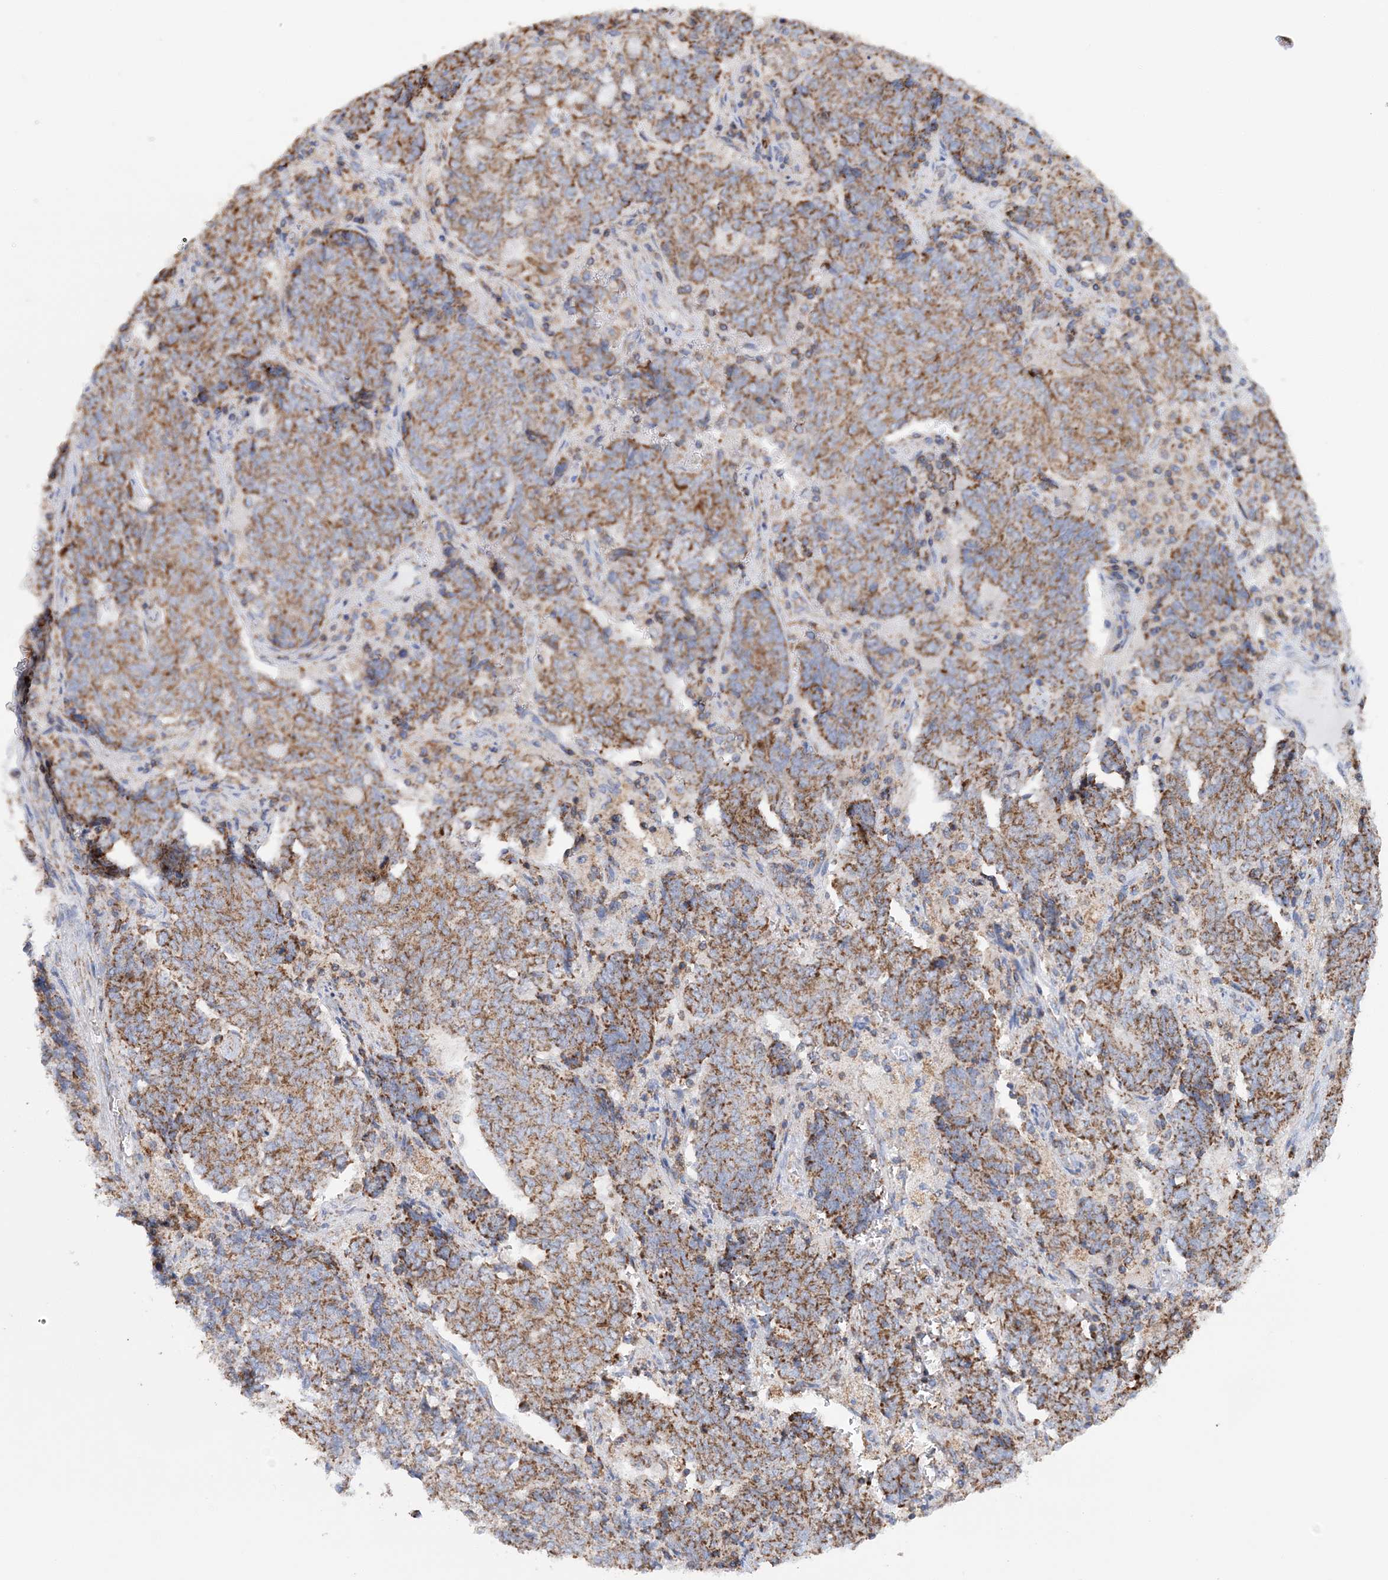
{"staining": {"intensity": "moderate", "quantity": ">75%", "location": "cytoplasmic/membranous"}, "tissue": "endometrial cancer", "cell_type": "Tumor cells", "image_type": "cancer", "snomed": [{"axis": "morphology", "description": "Adenocarcinoma, NOS"}, {"axis": "topography", "description": "Endometrium"}], "caption": "Immunohistochemical staining of human endometrial cancer reveals medium levels of moderate cytoplasmic/membranous staining in approximately >75% of tumor cells.", "gene": "TTC32", "patient": {"sex": "female", "age": 80}}